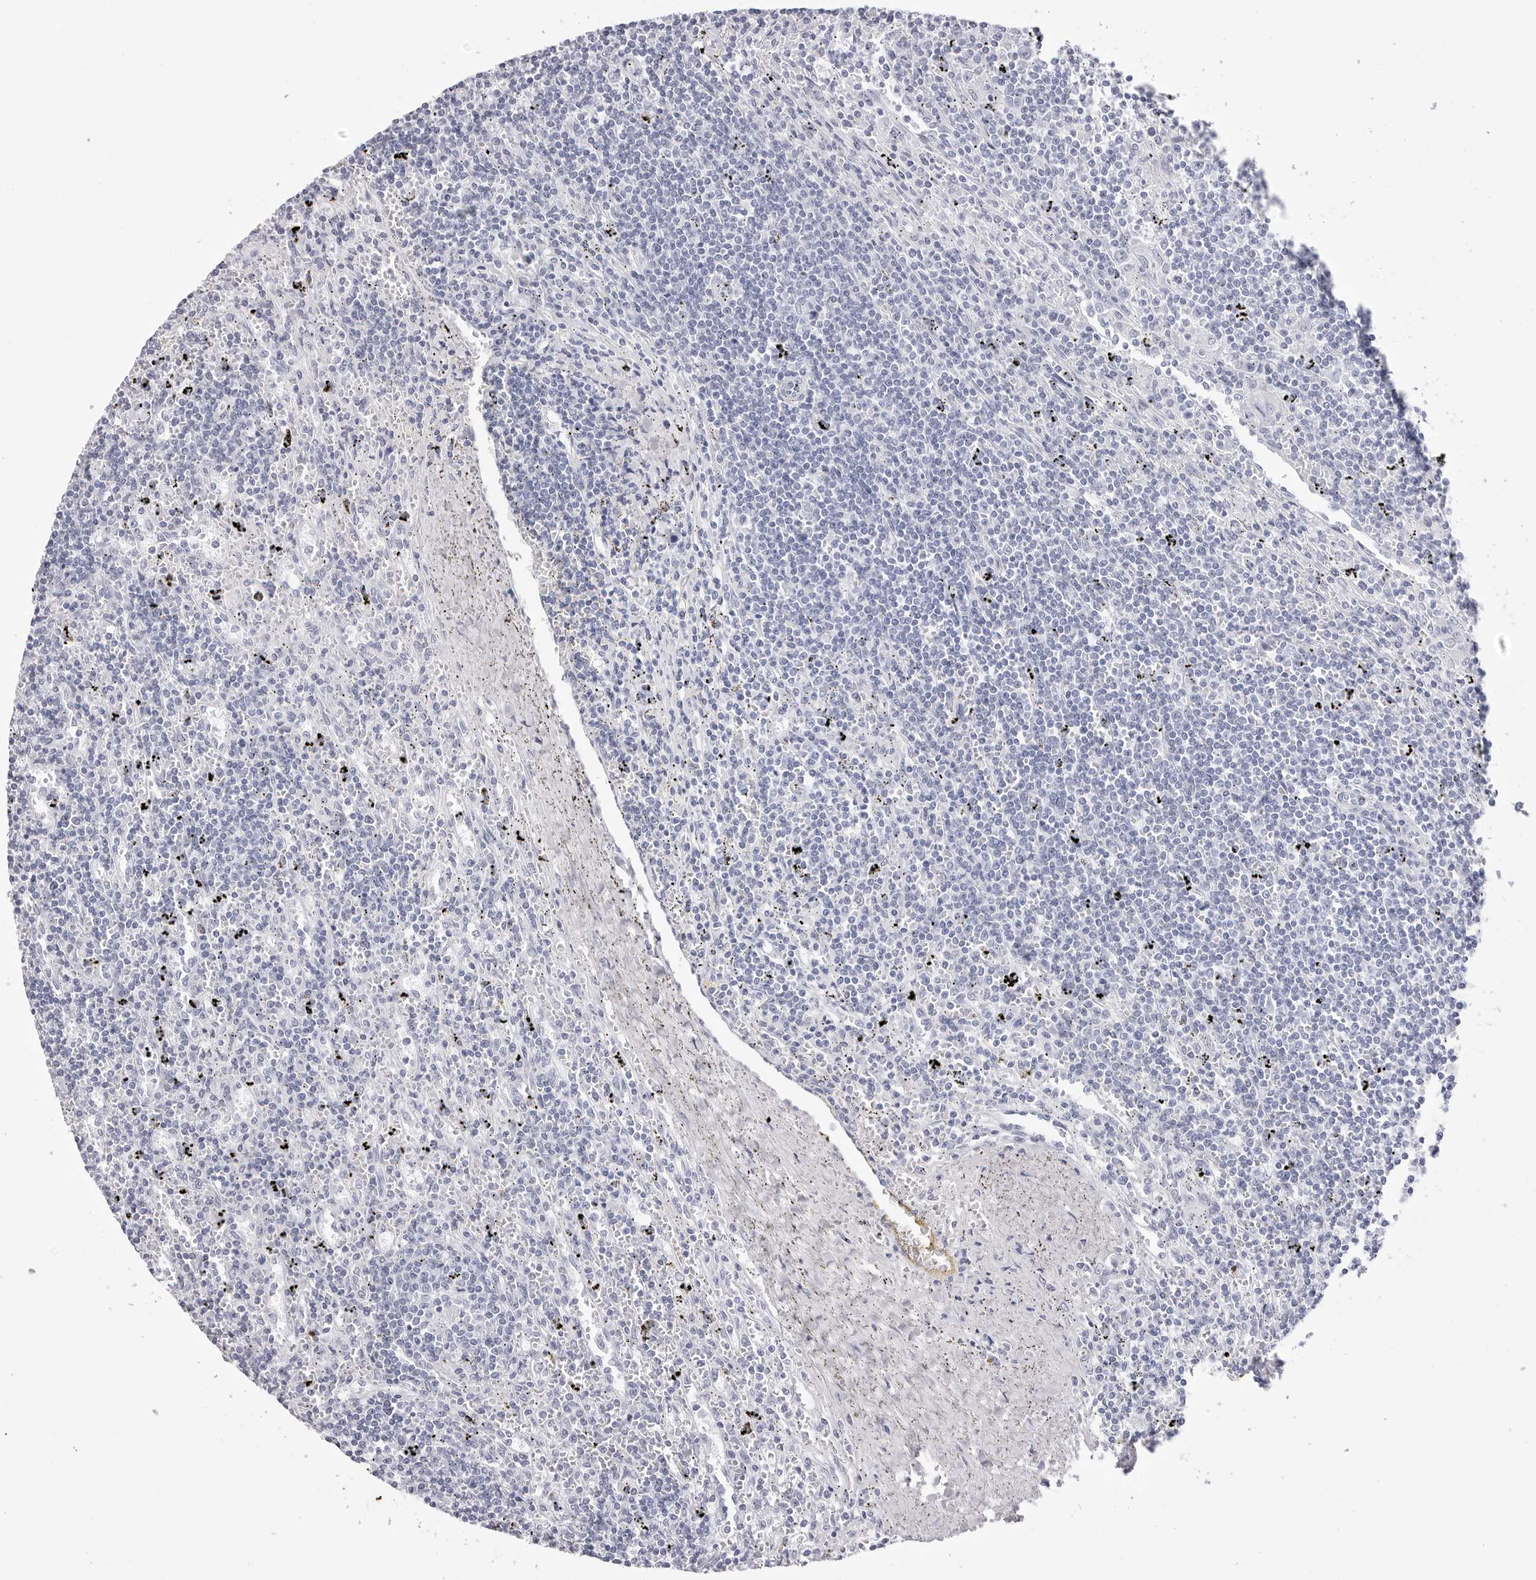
{"staining": {"intensity": "negative", "quantity": "none", "location": "none"}, "tissue": "lymphoma", "cell_type": "Tumor cells", "image_type": "cancer", "snomed": [{"axis": "morphology", "description": "Malignant lymphoma, non-Hodgkin's type, Low grade"}, {"axis": "topography", "description": "Spleen"}], "caption": "High power microscopy photomicrograph of an immunohistochemistry photomicrograph of malignant lymphoma, non-Hodgkin's type (low-grade), revealing no significant staining in tumor cells.", "gene": "CST2", "patient": {"sex": "male", "age": 76}}